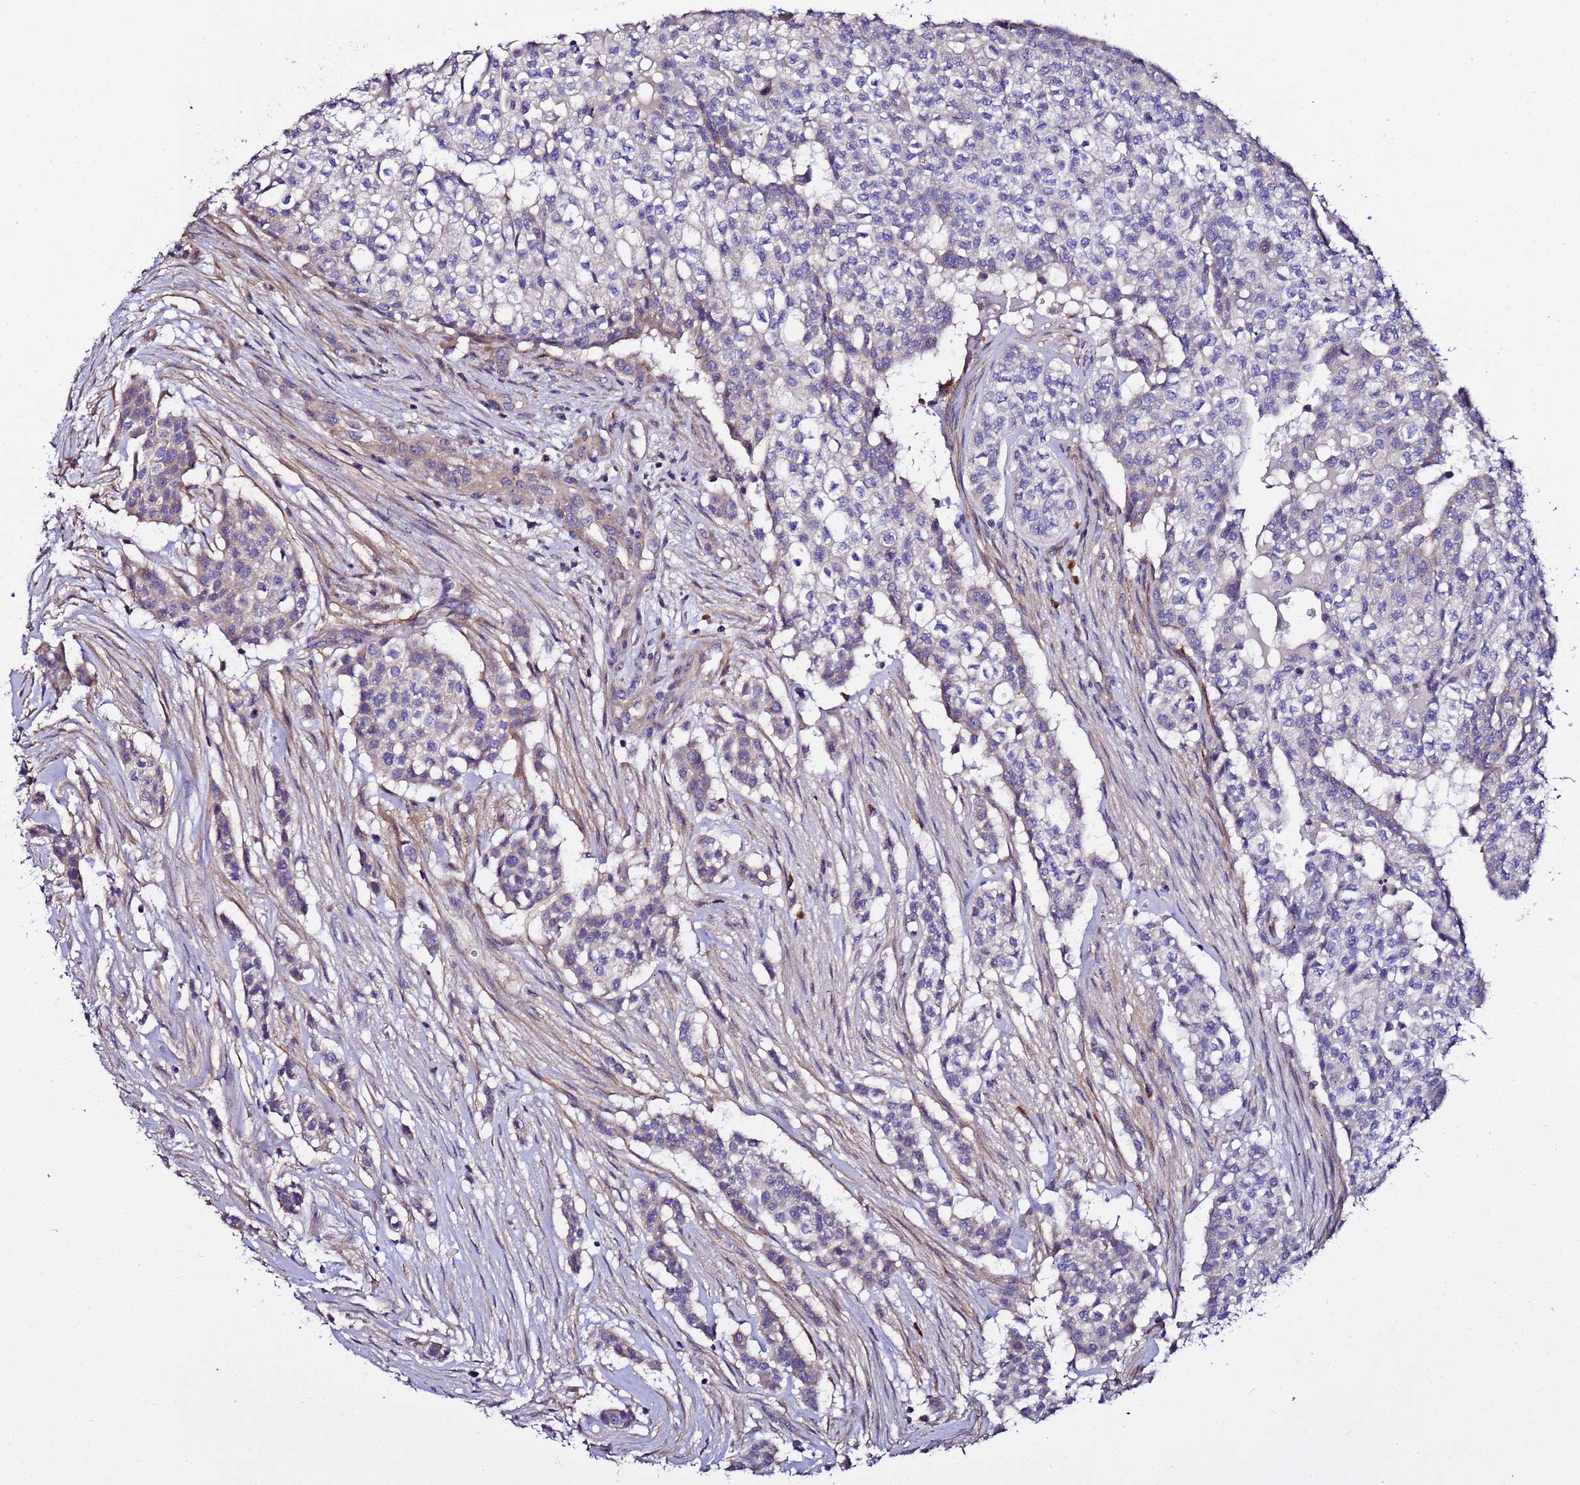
{"staining": {"intensity": "weak", "quantity": "<25%", "location": "cytoplasmic/membranous"}, "tissue": "head and neck cancer", "cell_type": "Tumor cells", "image_type": "cancer", "snomed": [{"axis": "morphology", "description": "Adenocarcinoma, NOS"}, {"axis": "topography", "description": "Head-Neck"}], "caption": "Immunohistochemistry photomicrograph of human head and neck cancer (adenocarcinoma) stained for a protein (brown), which displays no positivity in tumor cells.", "gene": "JRKL", "patient": {"sex": "male", "age": 81}}